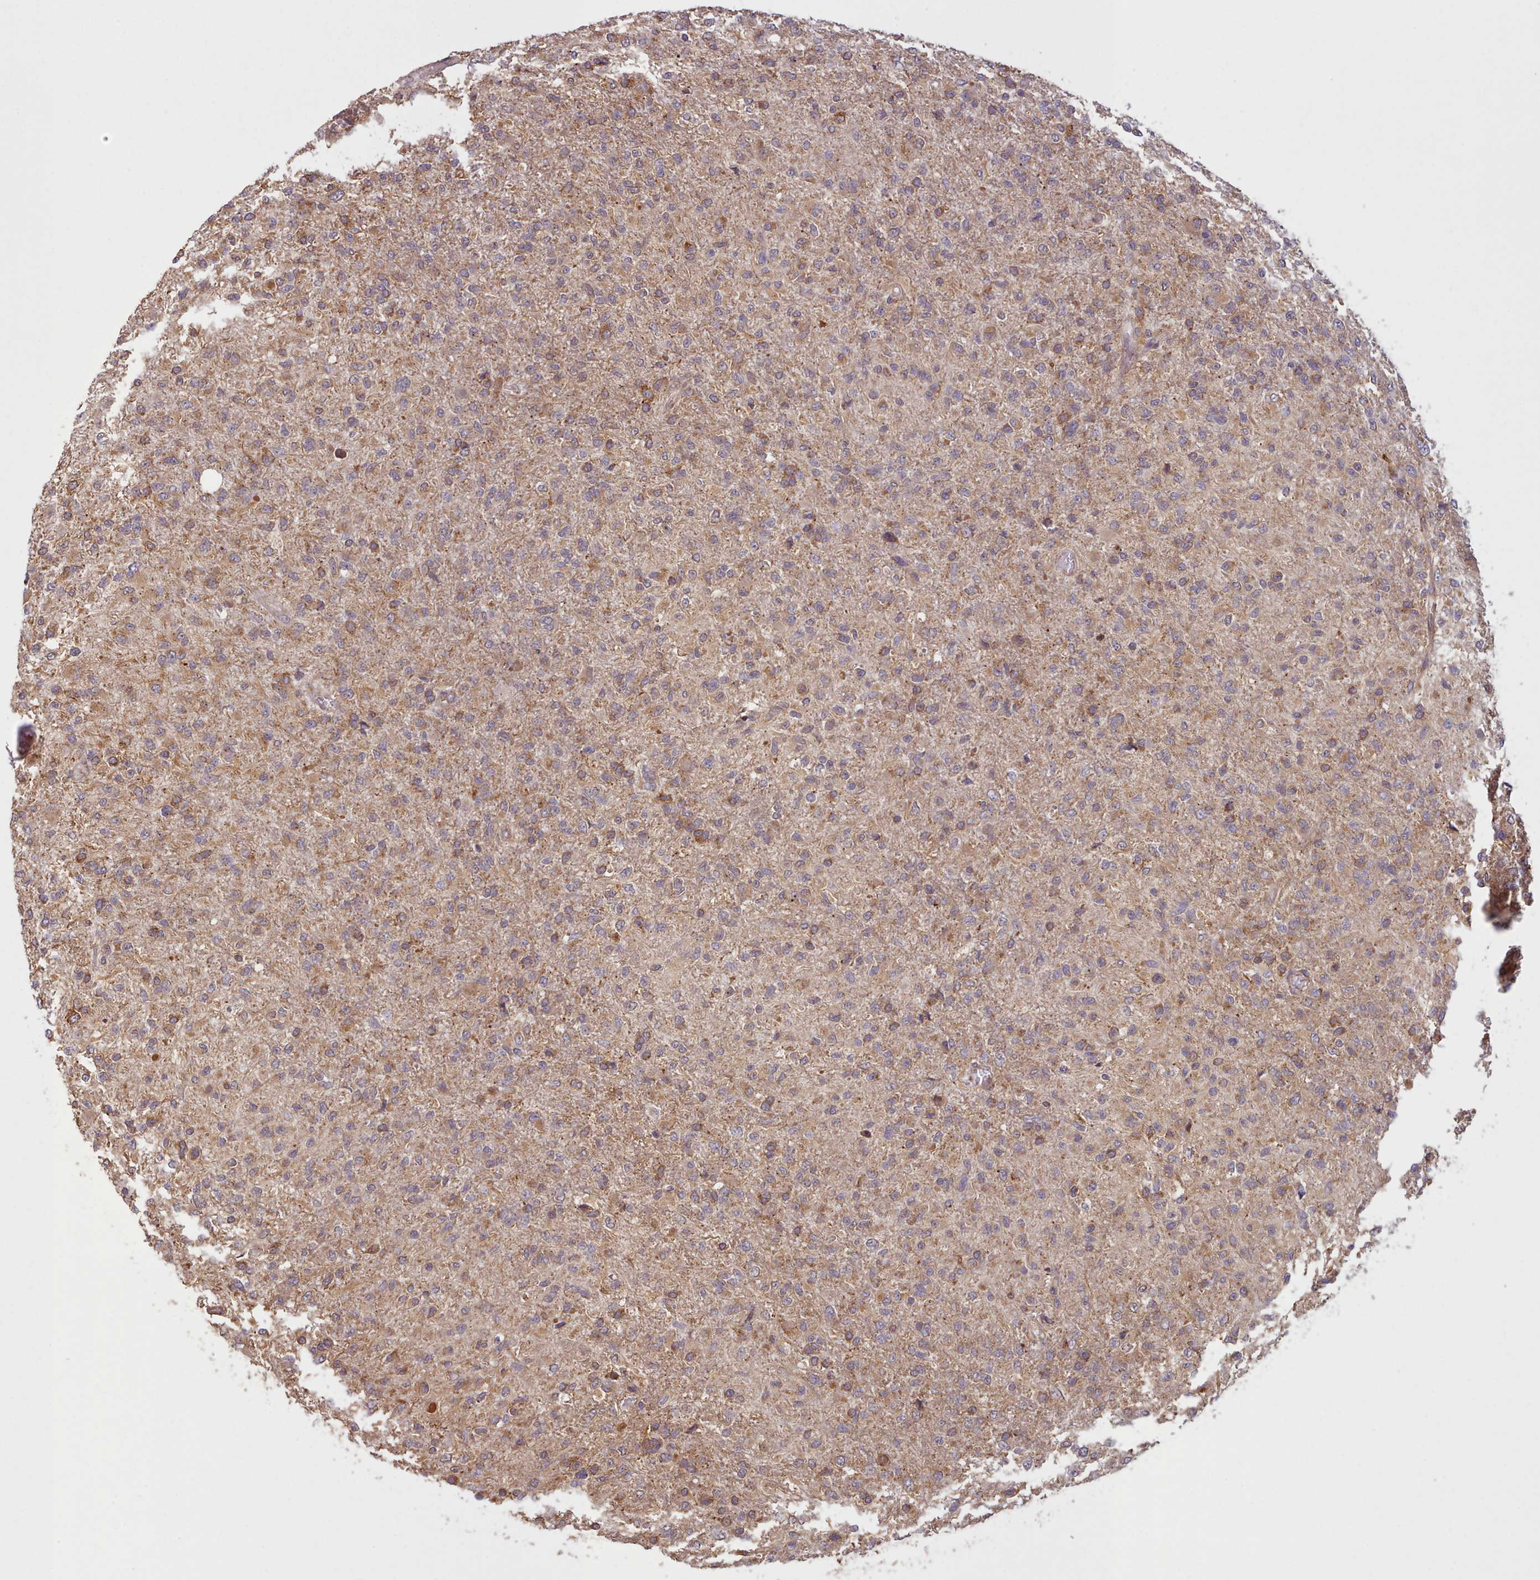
{"staining": {"intensity": "moderate", "quantity": "25%-75%", "location": "cytoplasmic/membranous"}, "tissue": "glioma", "cell_type": "Tumor cells", "image_type": "cancer", "snomed": [{"axis": "morphology", "description": "Glioma, malignant, High grade"}, {"axis": "topography", "description": "Brain"}], "caption": "About 25%-75% of tumor cells in malignant high-grade glioma display moderate cytoplasmic/membranous protein positivity as visualized by brown immunohistochemical staining.", "gene": "CRYBG1", "patient": {"sex": "female", "age": 74}}